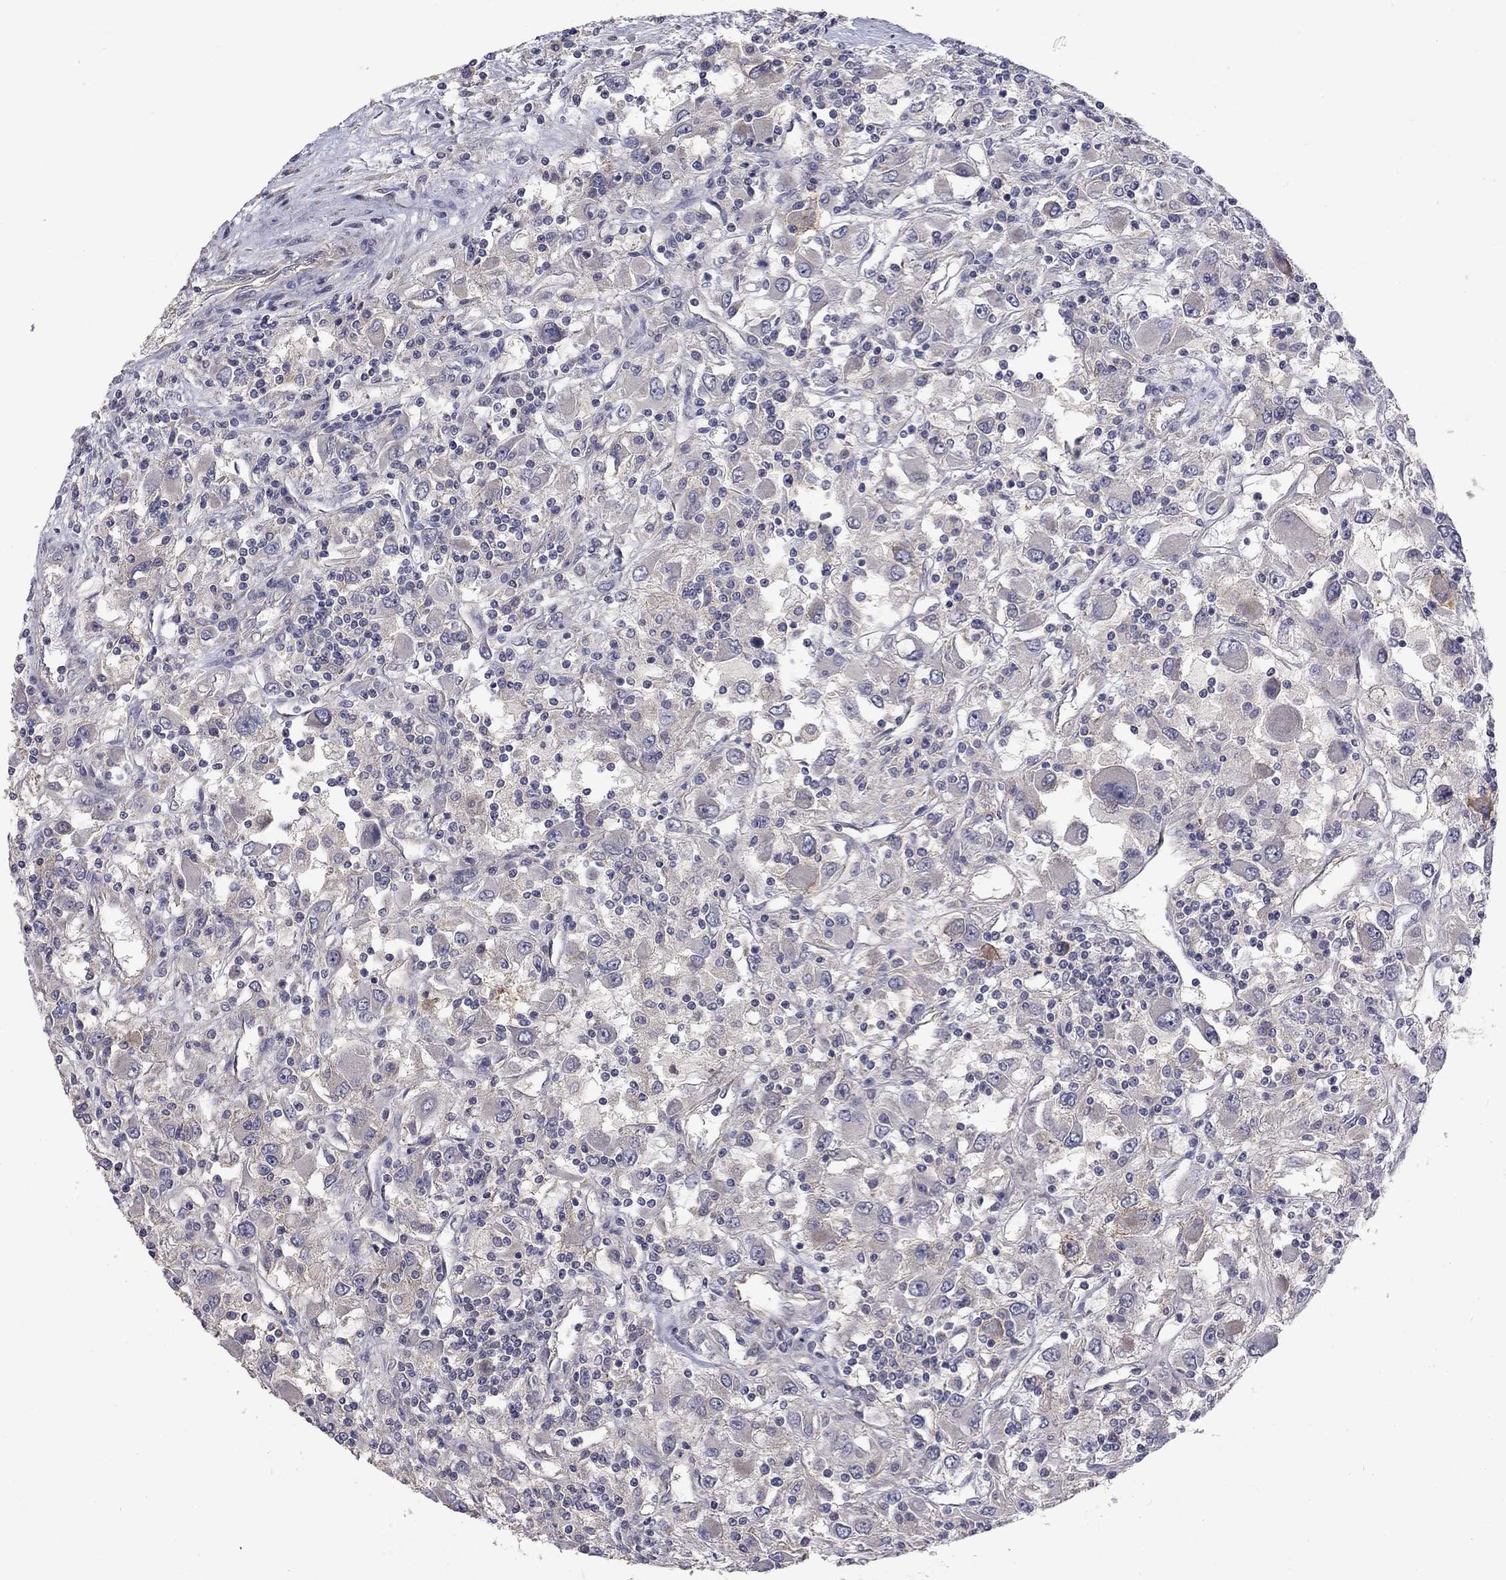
{"staining": {"intensity": "negative", "quantity": "none", "location": "none"}, "tissue": "renal cancer", "cell_type": "Tumor cells", "image_type": "cancer", "snomed": [{"axis": "morphology", "description": "Adenocarcinoma, NOS"}, {"axis": "topography", "description": "Kidney"}], "caption": "Immunohistochemistry of human renal cancer (adenocarcinoma) displays no positivity in tumor cells. (DAB (3,3'-diaminobenzidine) immunohistochemistry visualized using brightfield microscopy, high magnification).", "gene": "SLC39A14", "patient": {"sex": "female", "age": 67}}